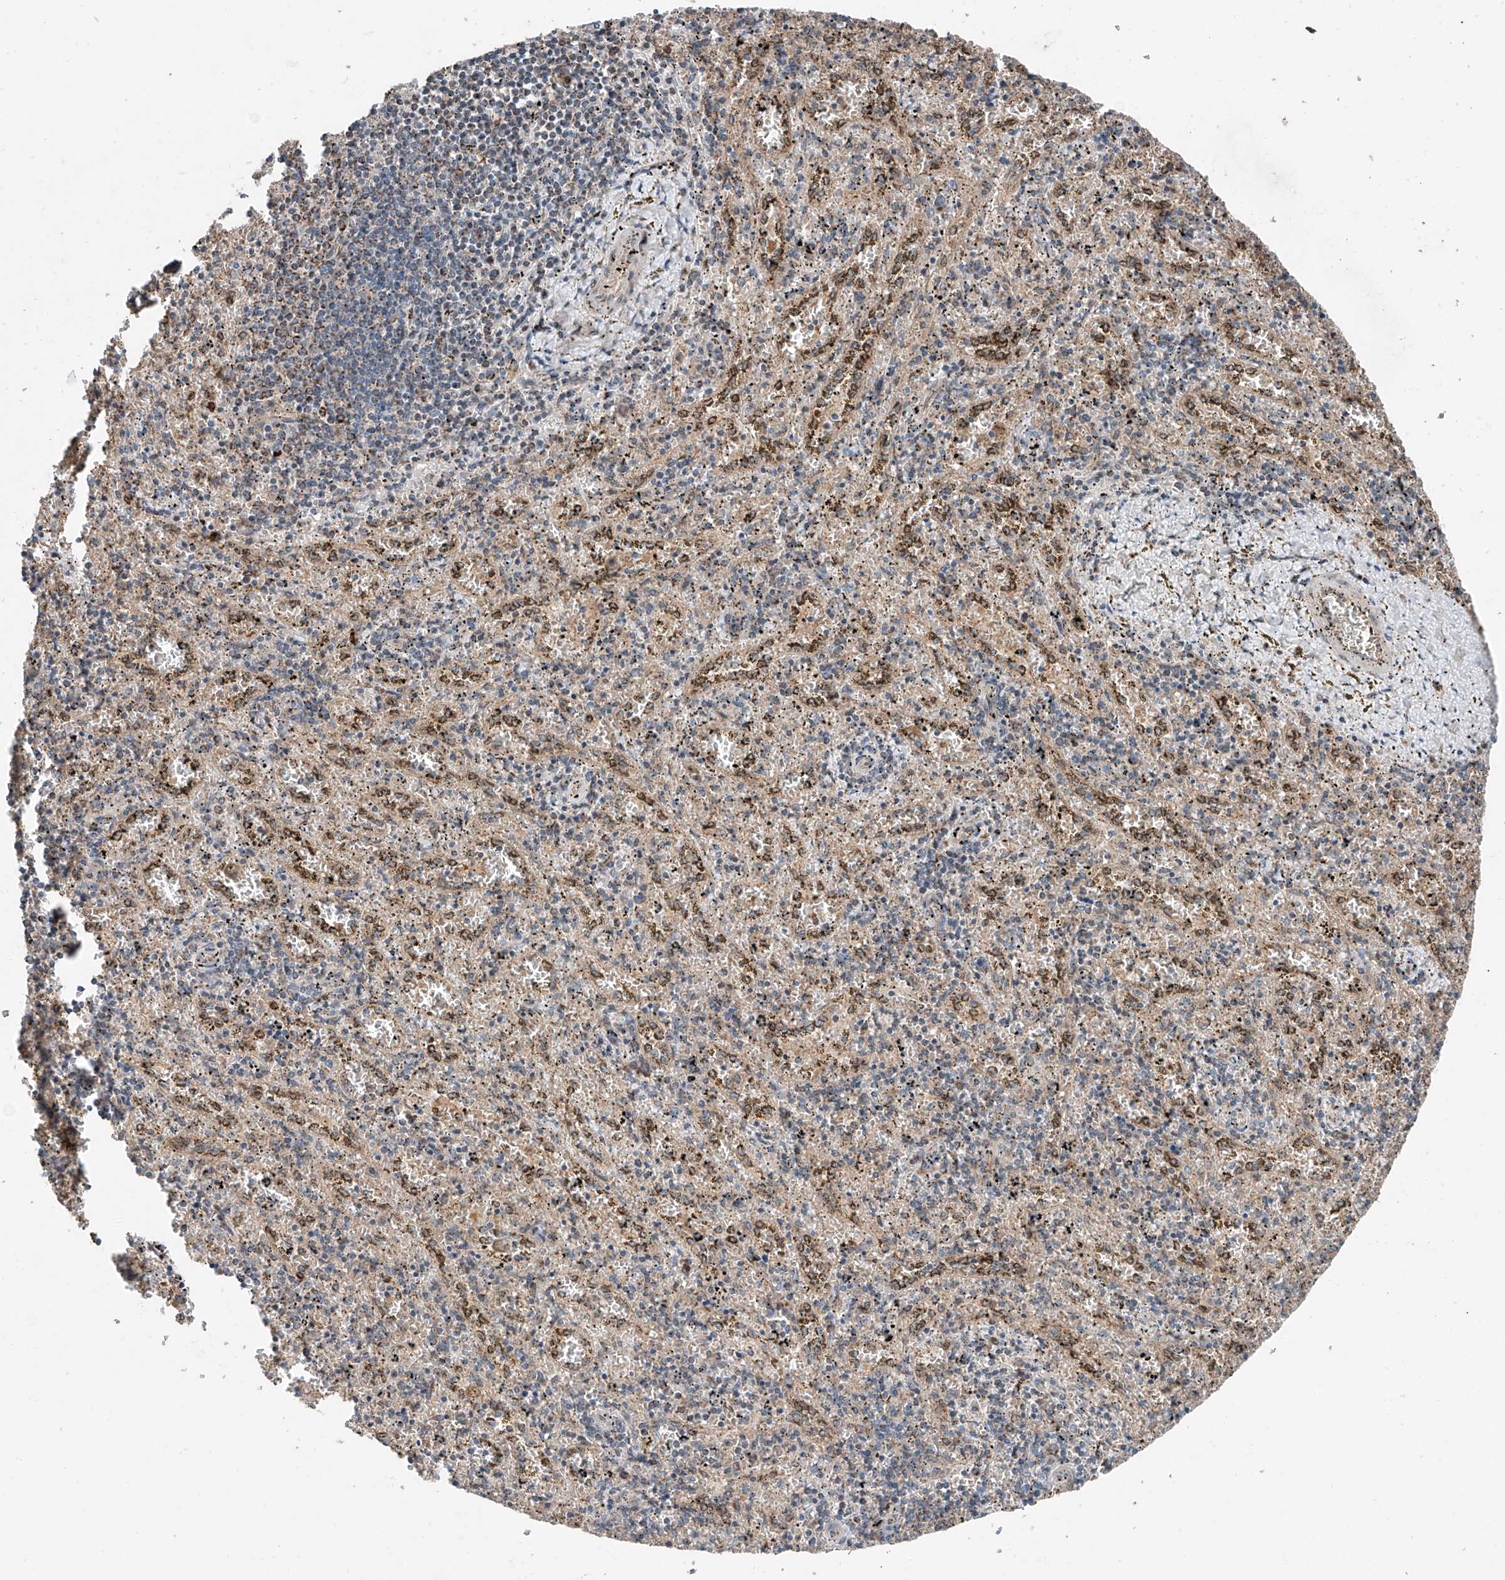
{"staining": {"intensity": "moderate", "quantity": "<25%", "location": "cytoplasmic/membranous"}, "tissue": "spleen", "cell_type": "Cells in red pulp", "image_type": "normal", "snomed": [{"axis": "morphology", "description": "Normal tissue, NOS"}, {"axis": "topography", "description": "Spleen"}], "caption": "This is a micrograph of immunohistochemistry (IHC) staining of benign spleen, which shows moderate staining in the cytoplasmic/membranous of cells in red pulp.", "gene": "AP4B1", "patient": {"sex": "male", "age": 11}}